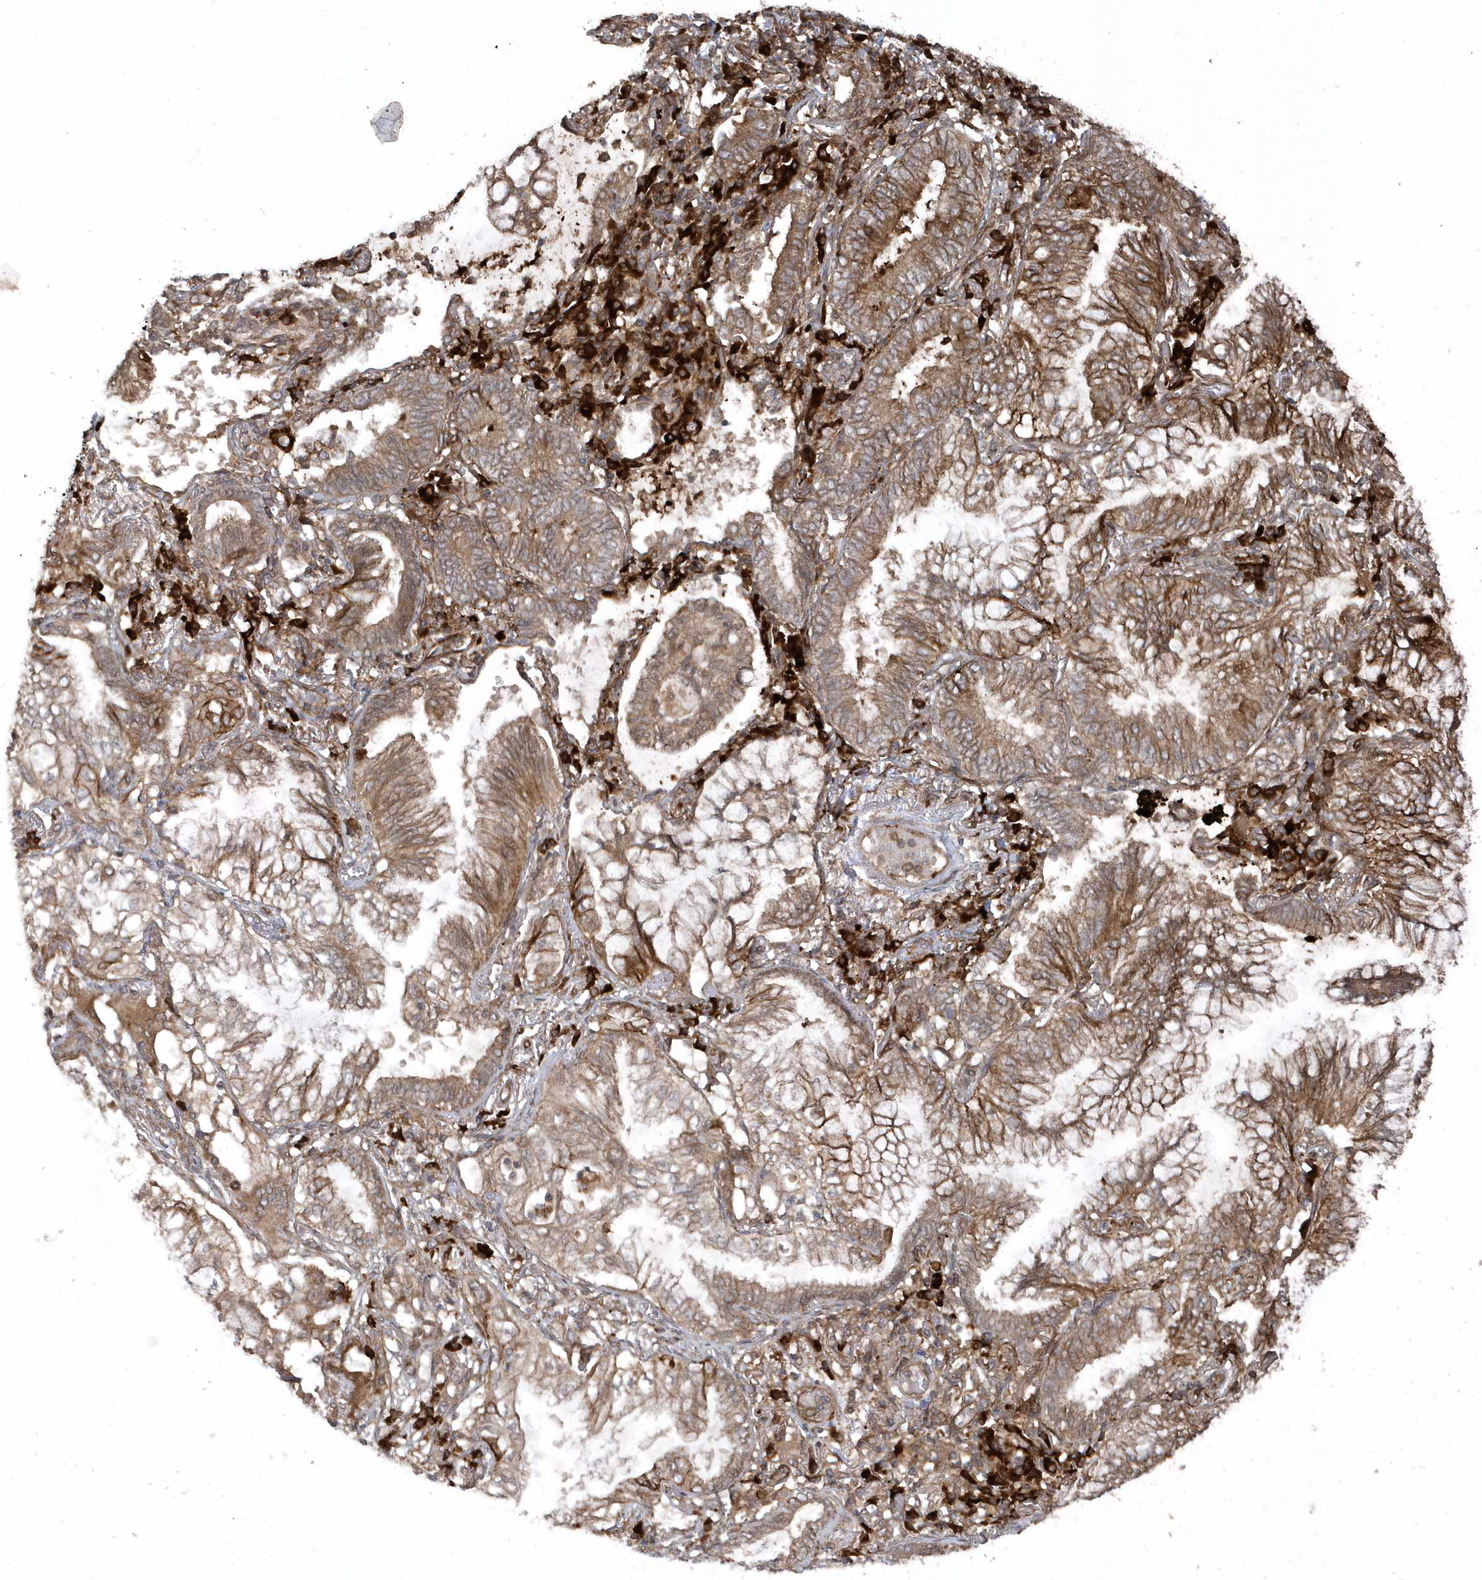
{"staining": {"intensity": "moderate", "quantity": ">75%", "location": "cytoplasmic/membranous"}, "tissue": "lung cancer", "cell_type": "Tumor cells", "image_type": "cancer", "snomed": [{"axis": "morphology", "description": "Adenocarcinoma, NOS"}, {"axis": "topography", "description": "Lung"}], "caption": "Immunohistochemical staining of human adenocarcinoma (lung) exhibits medium levels of moderate cytoplasmic/membranous protein expression in approximately >75% of tumor cells. The protein of interest is shown in brown color, while the nuclei are stained blue.", "gene": "HERPUD1", "patient": {"sex": "female", "age": 70}}